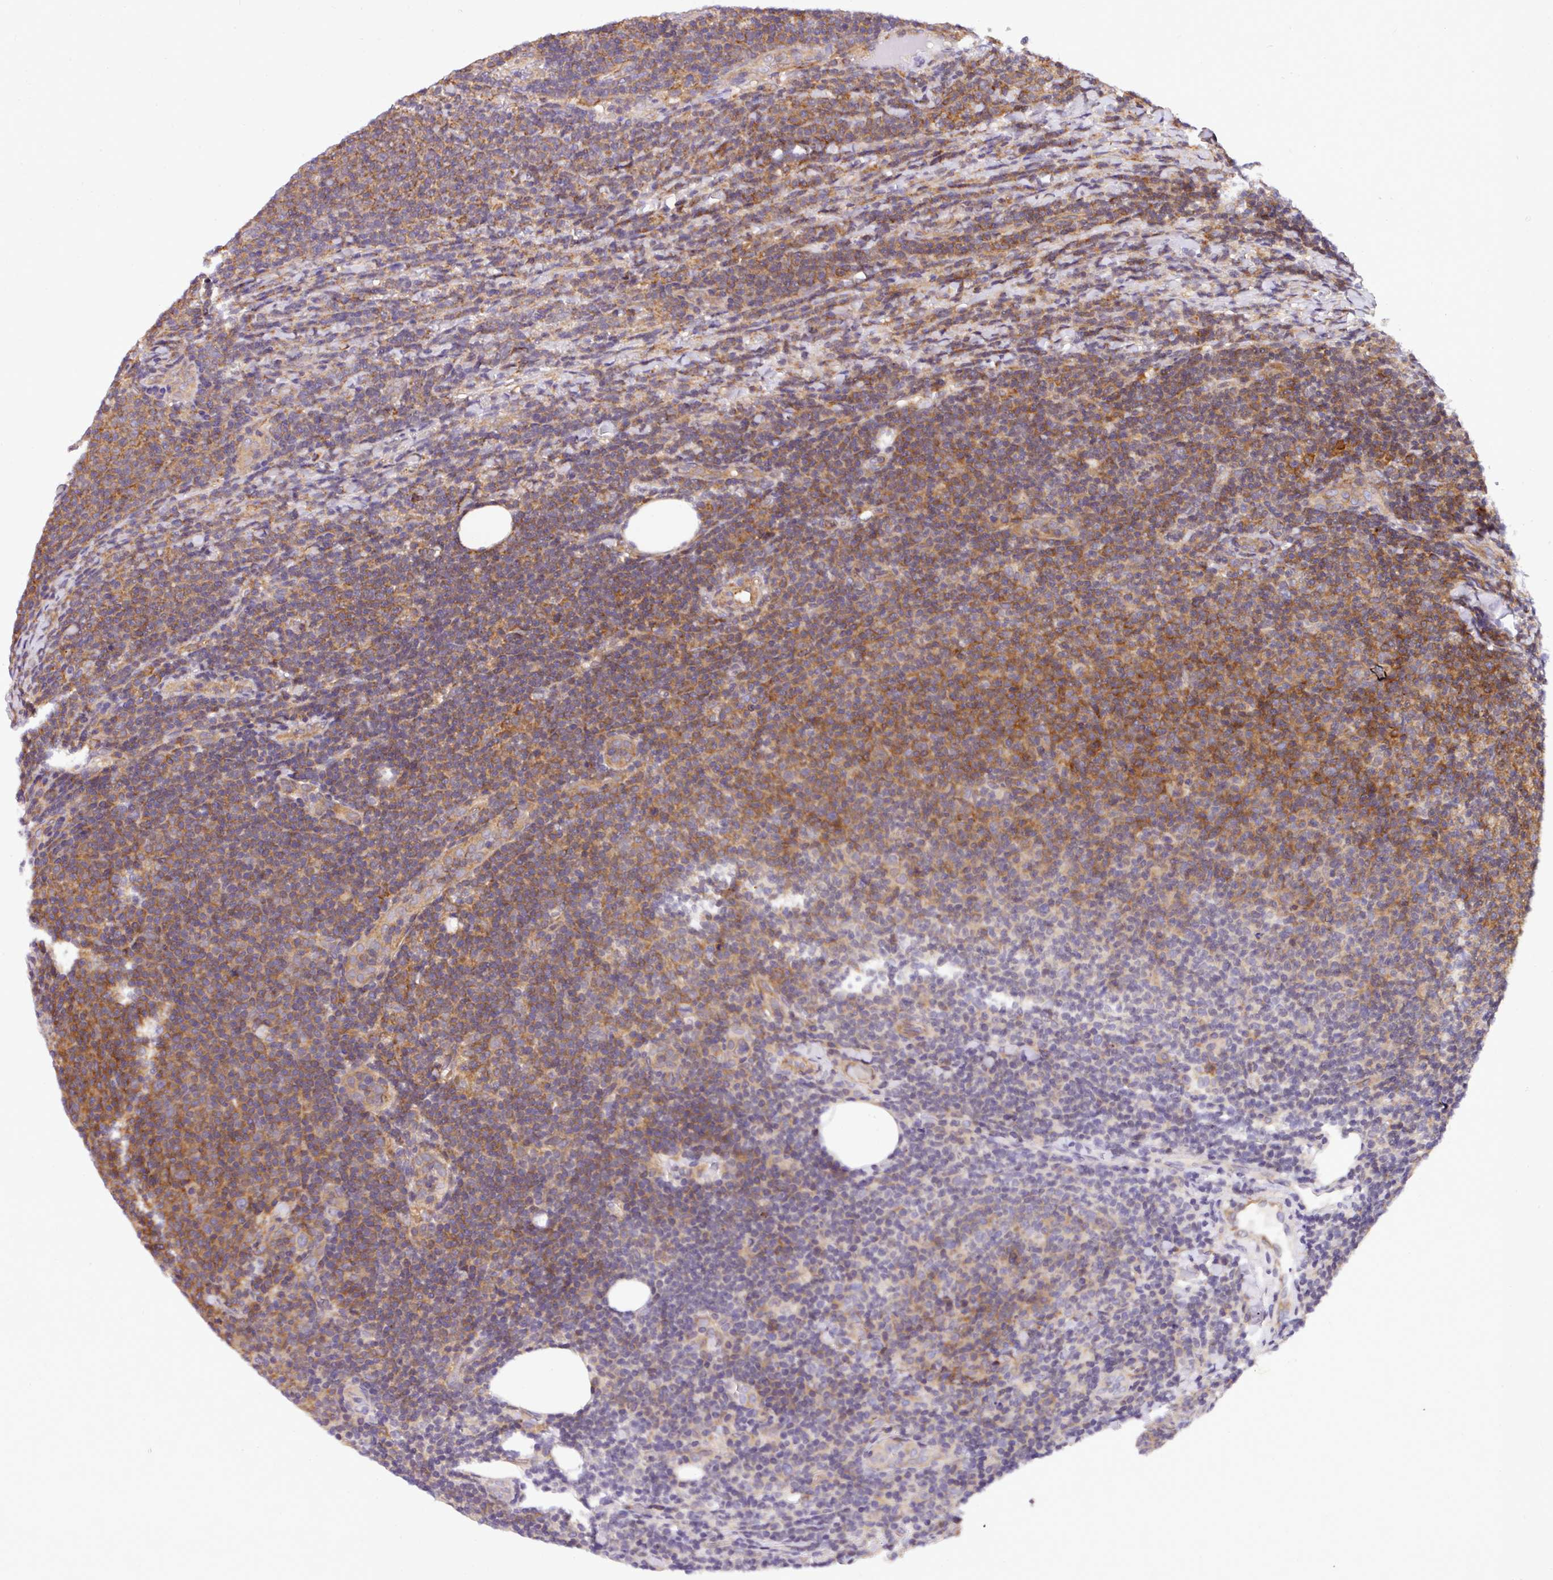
{"staining": {"intensity": "moderate", "quantity": "25%-75%", "location": "cytoplasmic/membranous"}, "tissue": "lymphoma", "cell_type": "Tumor cells", "image_type": "cancer", "snomed": [{"axis": "morphology", "description": "Malignant lymphoma, non-Hodgkin's type, Low grade"}, {"axis": "topography", "description": "Lymph node"}], "caption": "This is an image of IHC staining of lymphoma, which shows moderate staining in the cytoplasmic/membranous of tumor cells.", "gene": "CASS4", "patient": {"sex": "male", "age": 66}}